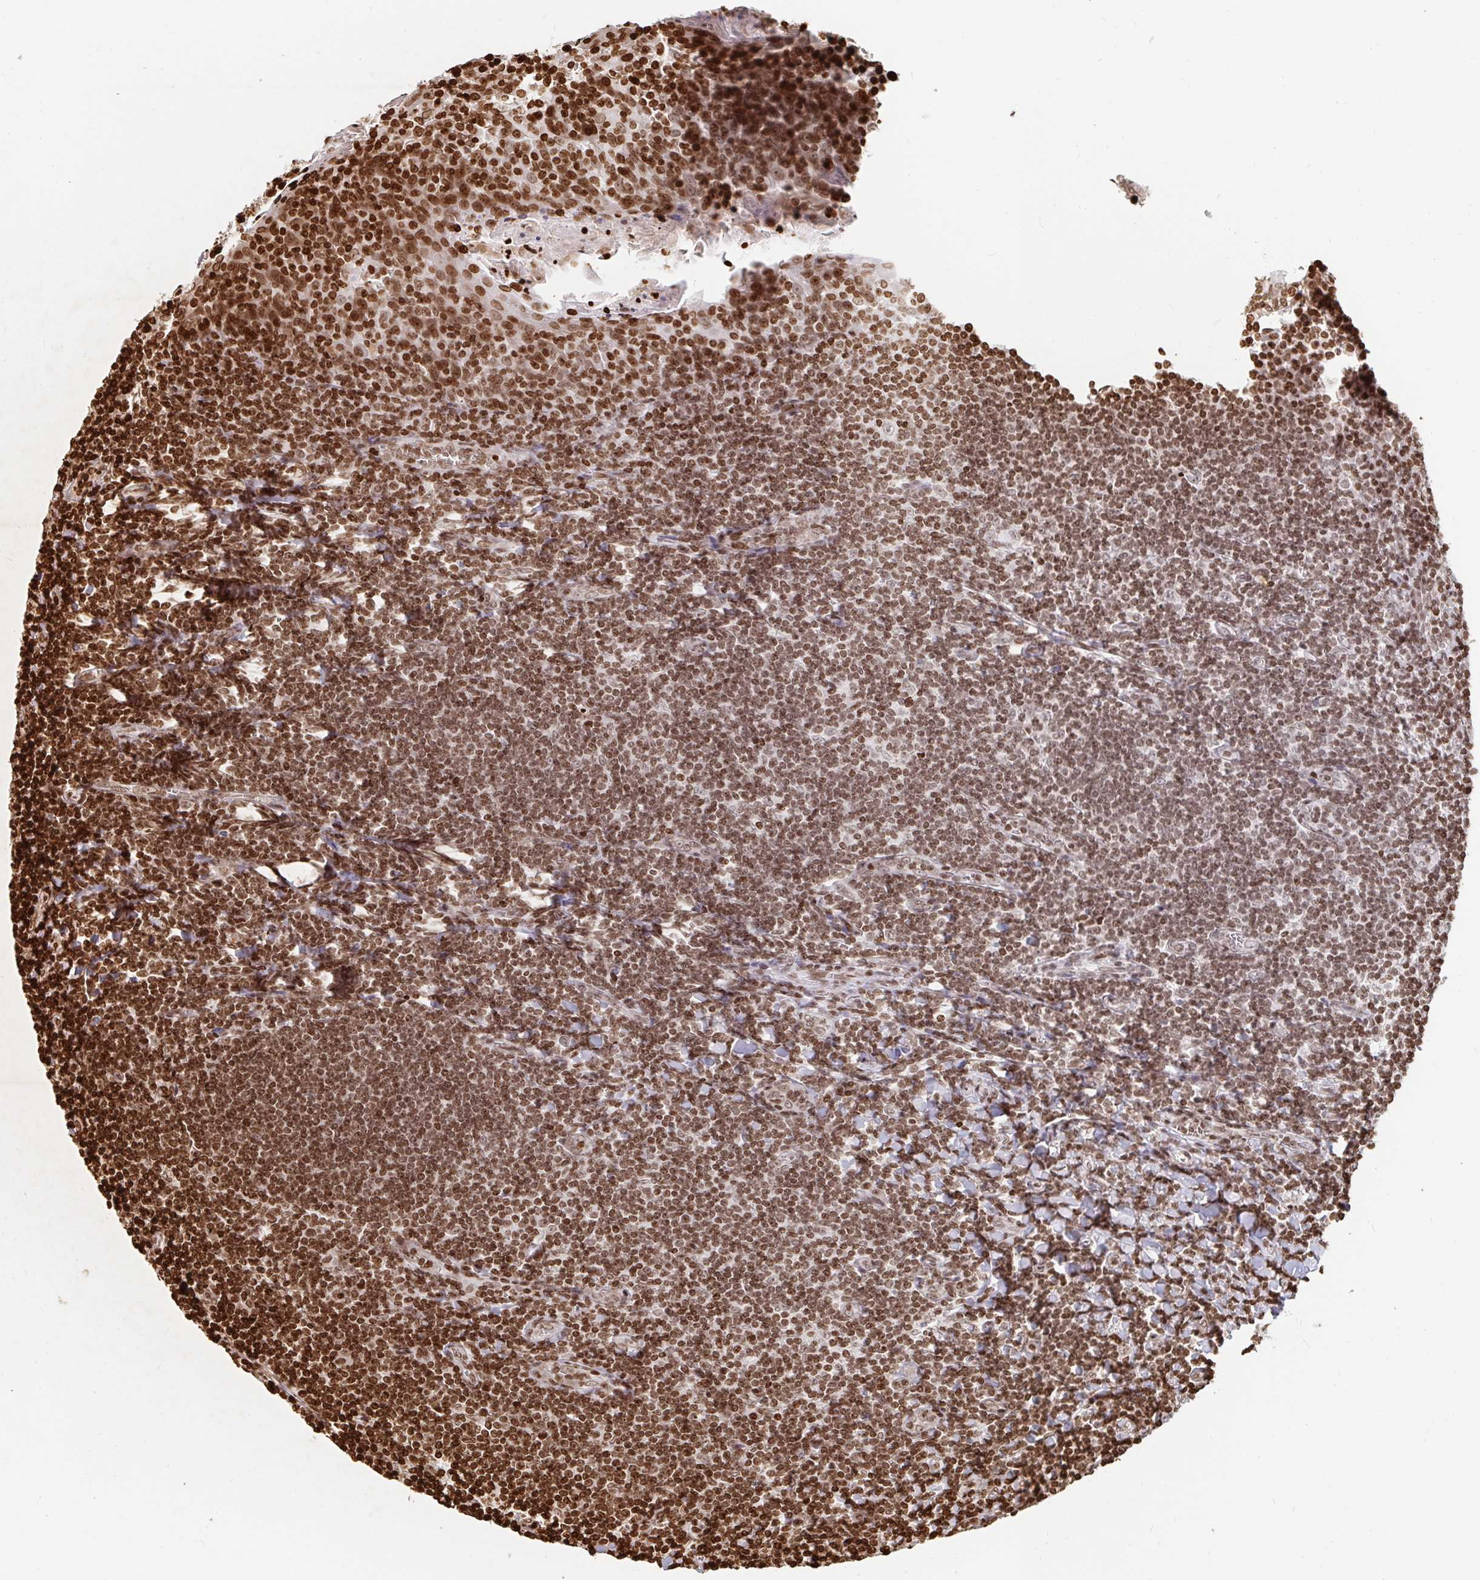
{"staining": {"intensity": "strong", "quantity": ">75%", "location": "nuclear"}, "tissue": "tonsil", "cell_type": "Germinal center cells", "image_type": "normal", "snomed": [{"axis": "morphology", "description": "Normal tissue, NOS"}, {"axis": "topography", "description": "Tonsil"}], "caption": "Human tonsil stained with a brown dye shows strong nuclear positive staining in about >75% of germinal center cells.", "gene": "H2BC5", "patient": {"sex": "male", "age": 27}}